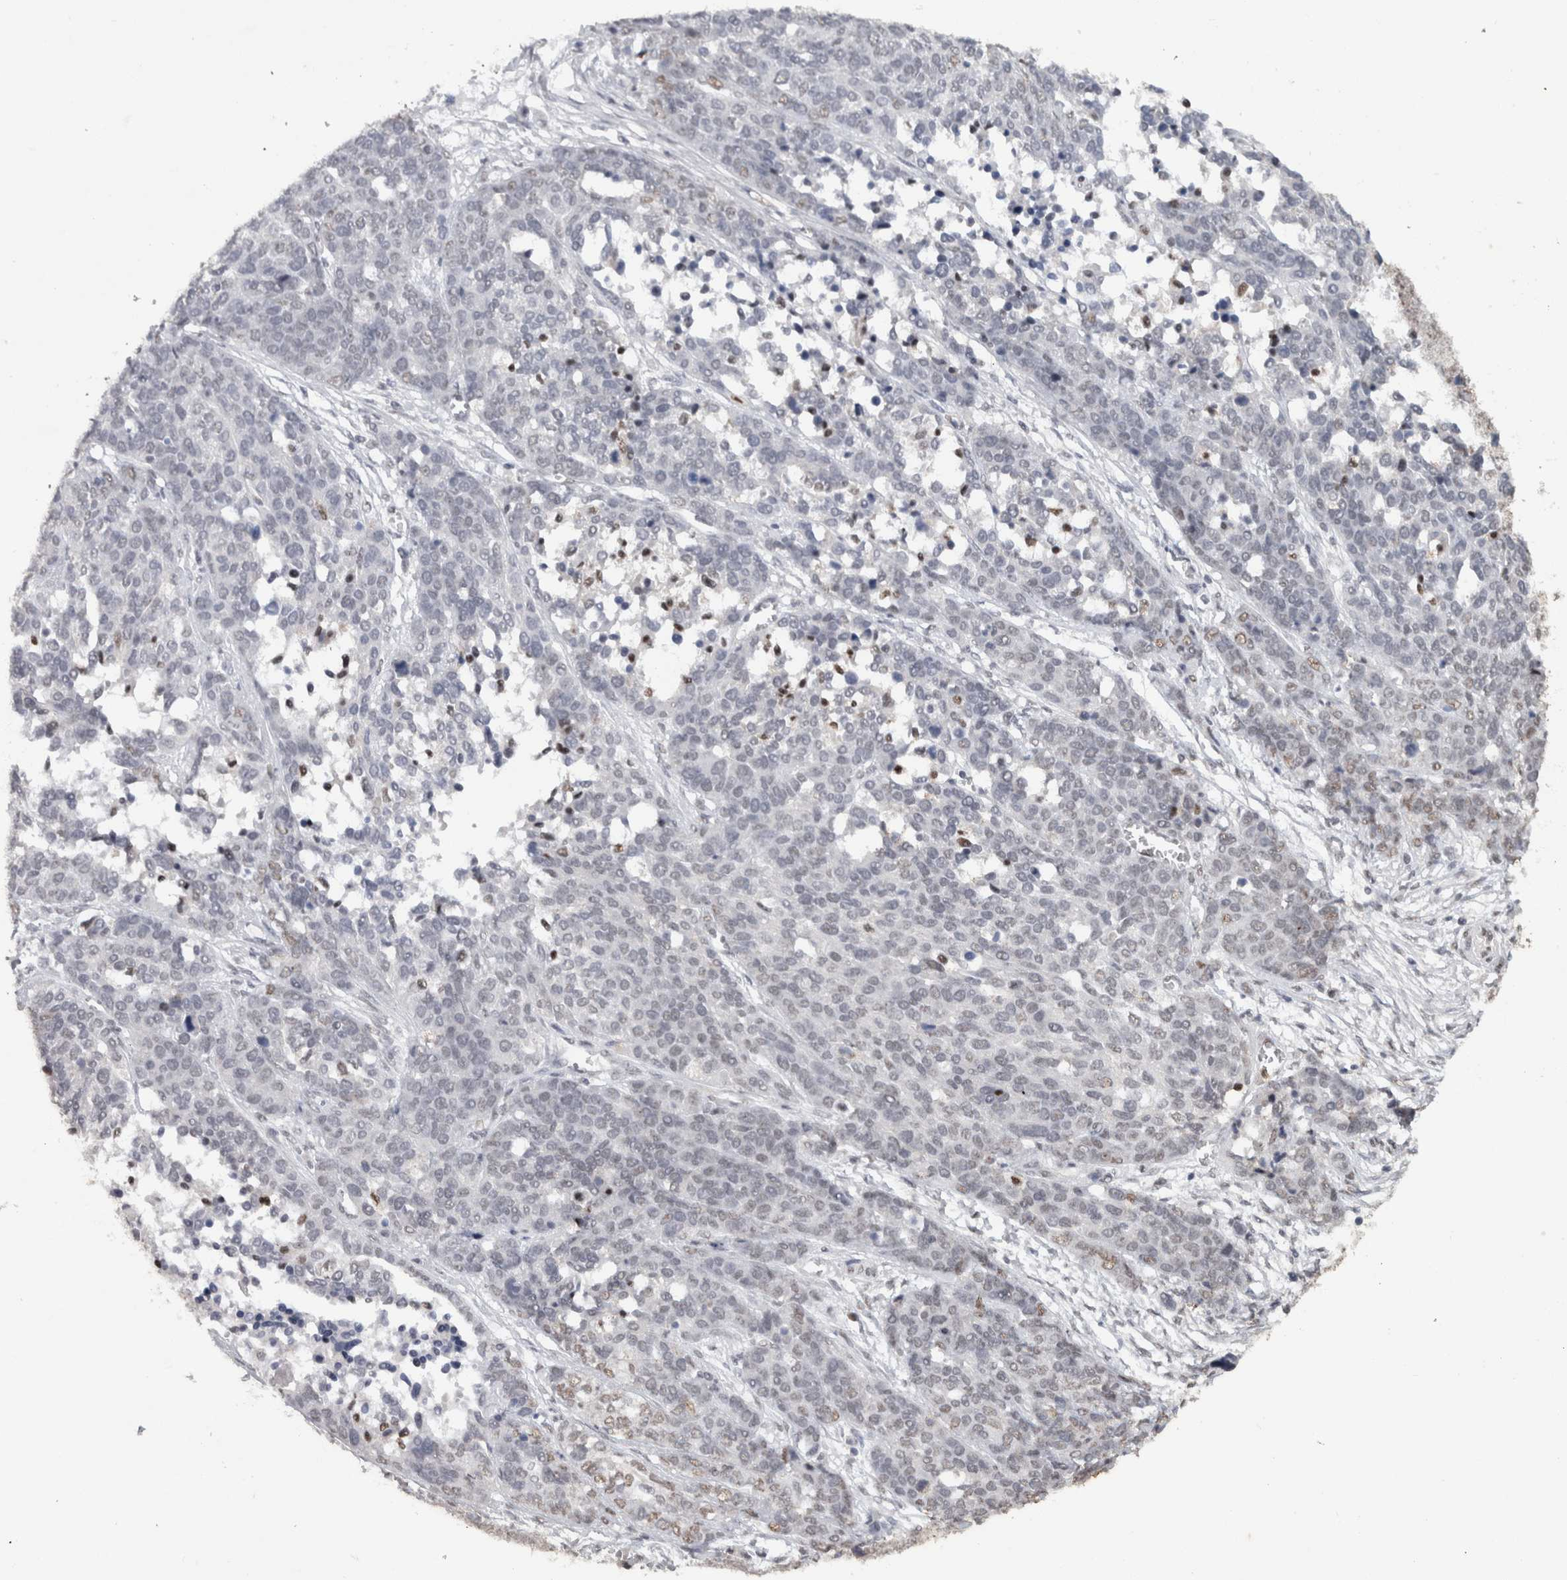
{"staining": {"intensity": "negative", "quantity": "none", "location": "none"}, "tissue": "ovarian cancer", "cell_type": "Tumor cells", "image_type": "cancer", "snomed": [{"axis": "morphology", "description": "Cystadenocarcinoma, serous, NOS"}, {"axis": "topography", "description": "Ovary"}], "caption": "This is an immunohistochemistry (IHC) photomicrograph of human ovarian cancer (serous cystadenocarcinoma). There is no positivity in tumor cells.", "gene": "RPS6KA2", "patient": {"sex": "female", "age": 44}}